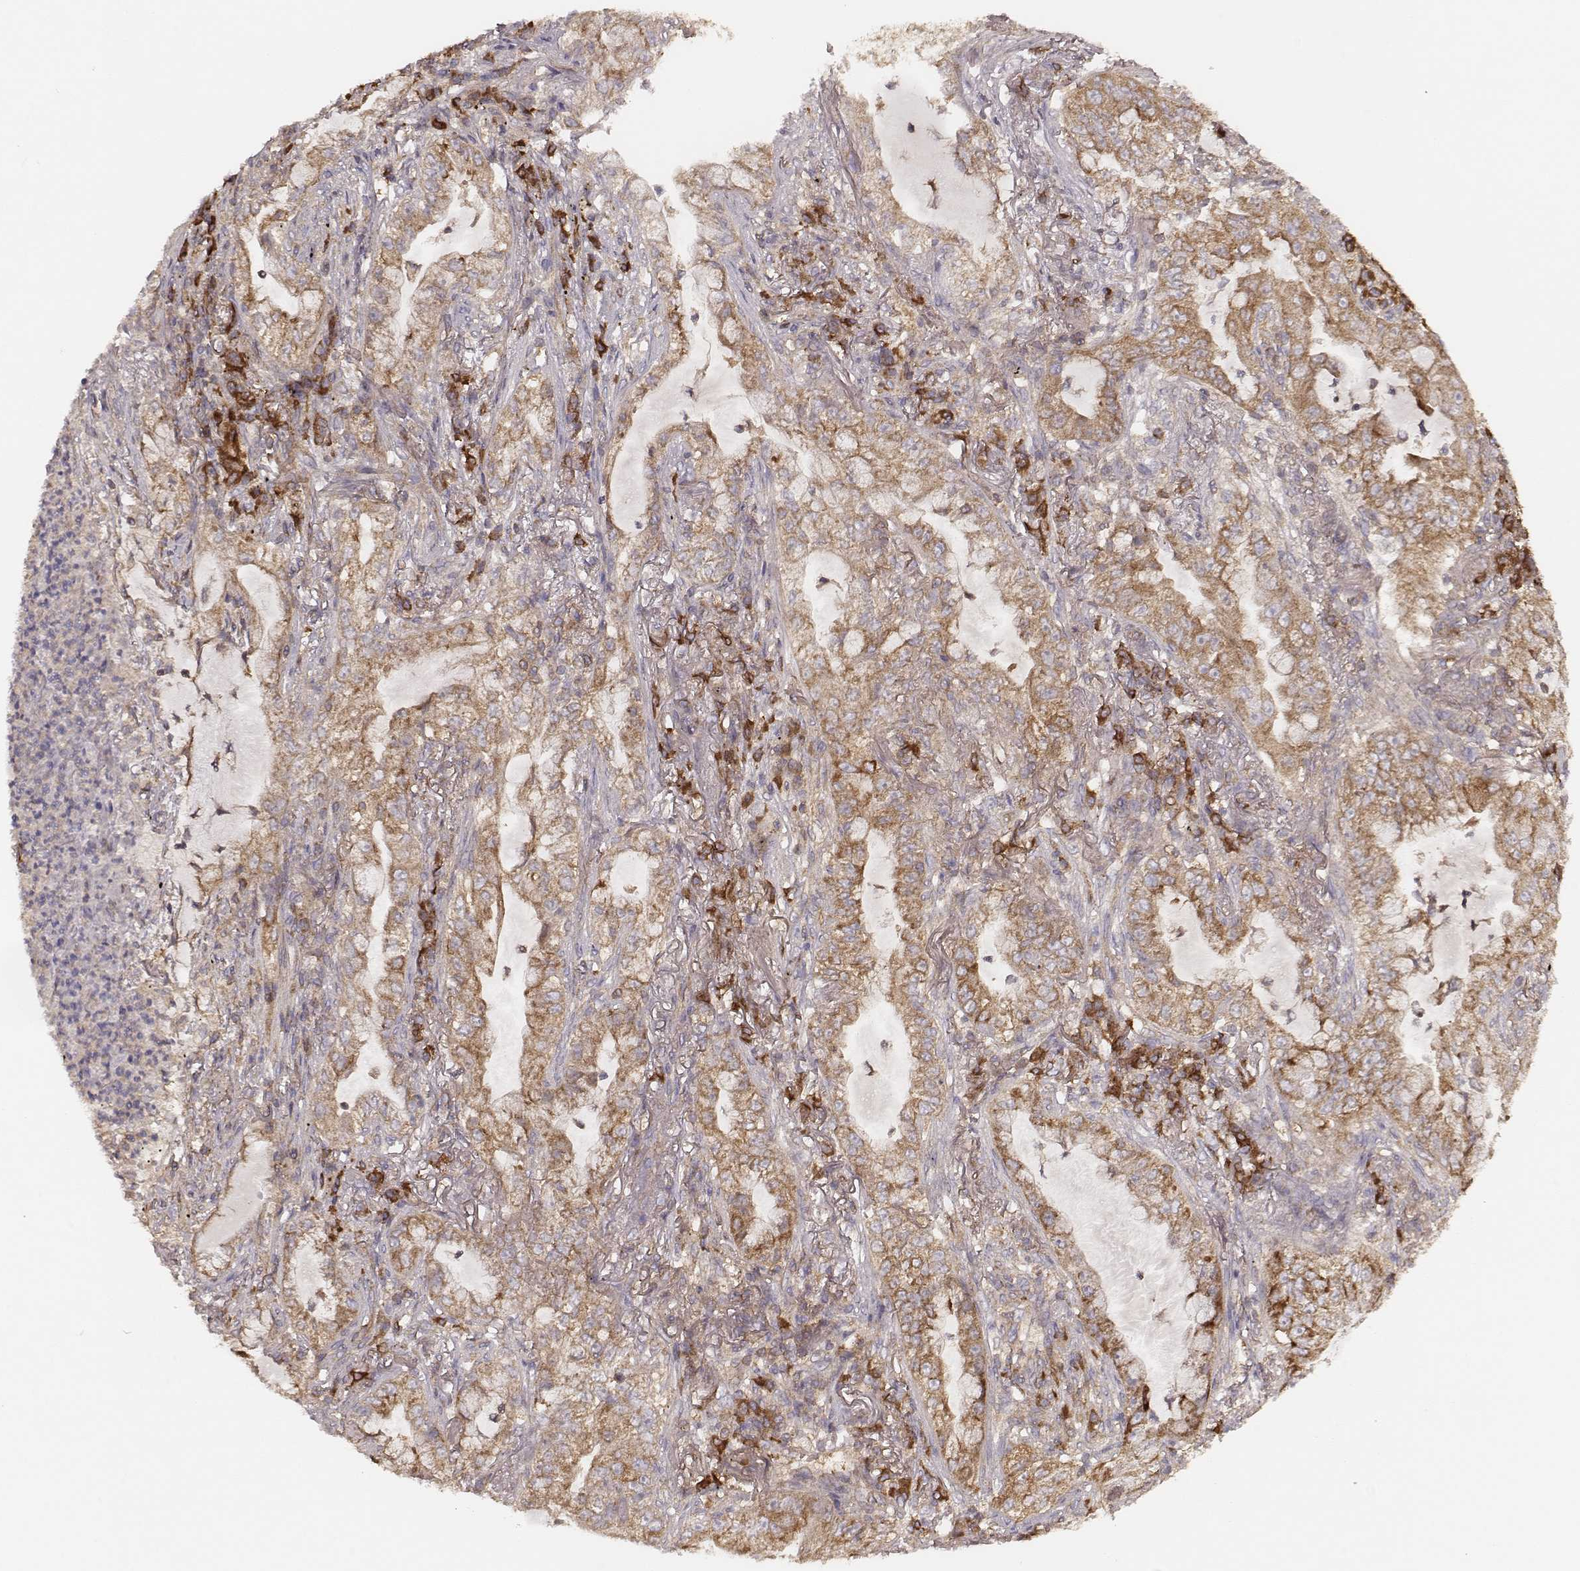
{"staining": {"intensity": "moderate", "quantity": ">75%", "location": "cytoplasmic/membranous"}, "tissue": "lung cancer", "cell_type": "Tumor cells", "image_type": "cancer", "snomed": [{"axis": "morphology", "description": "Adenocarcinoma, NOS"}, {"axis": "topography", "description": "Lung"}], "caption": "This image shows immunohistochemistry staining of human lung adenocarcinoma, with medium moderate cytoplasmic/membranous staining in about >75% of tumor cells.", "gene": "CARS1", "patient": {"sex": "female", "age": 73}}